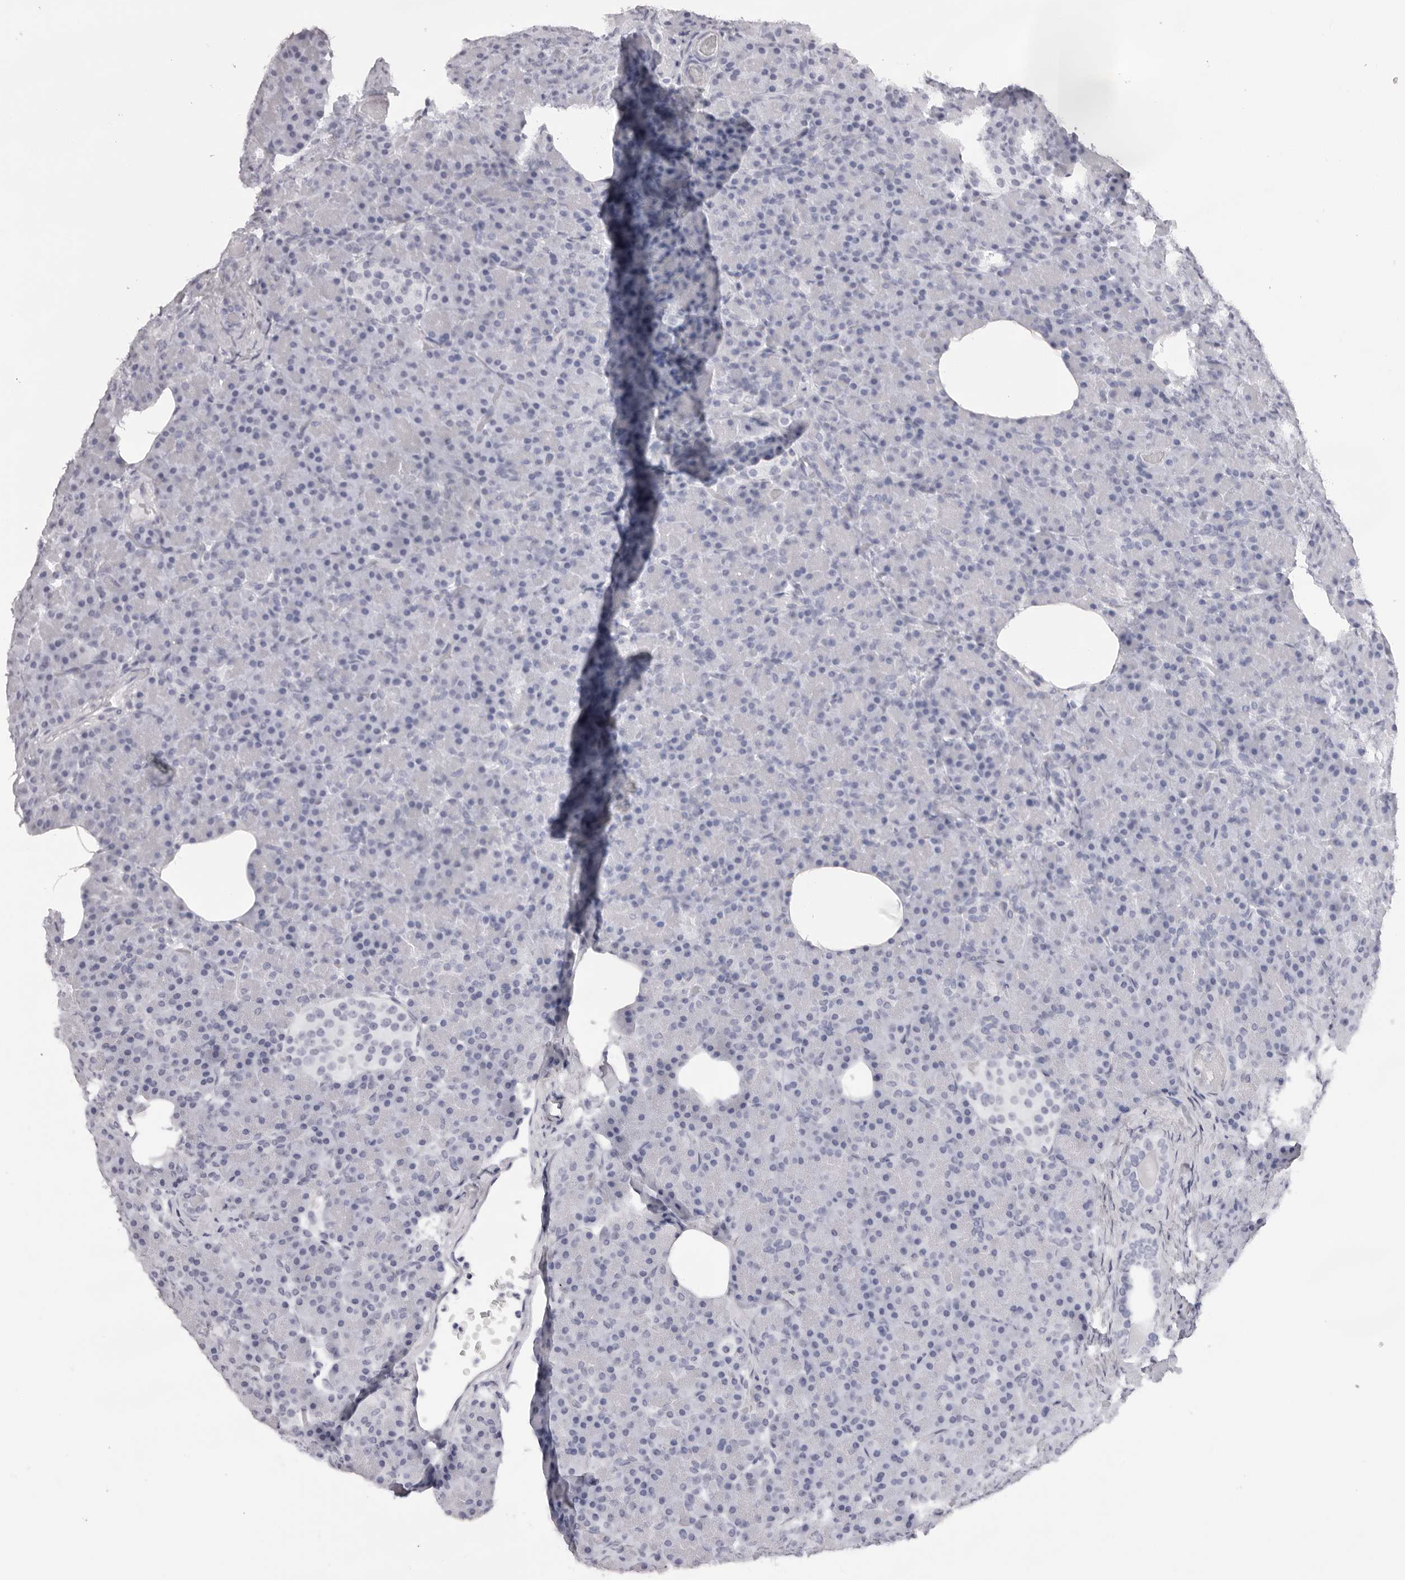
{"staining": {"intensity": "negative", "quantity": "none", "location": "none"}, "tissue": "pancreas", "cell_type": "Exocrine glandular cells", "image_type": "normal", "snomed": [{"axis": "morphology", "description": "Normal tissue, NOS"}, {"axis": "topography", "description": "Pancreas"}], "caption": "Exocrine glandular cells show no significant protein staining in benign pancreas. The staining was performed using DAB (3,3'-diaminobenzidine) to visualize the protein expression in brown, while the nuclei were stained in blue with hematoxylin (Magnification: 20x).", "gene": "RHO", "patient": {"sex": "female", "age": 43}}